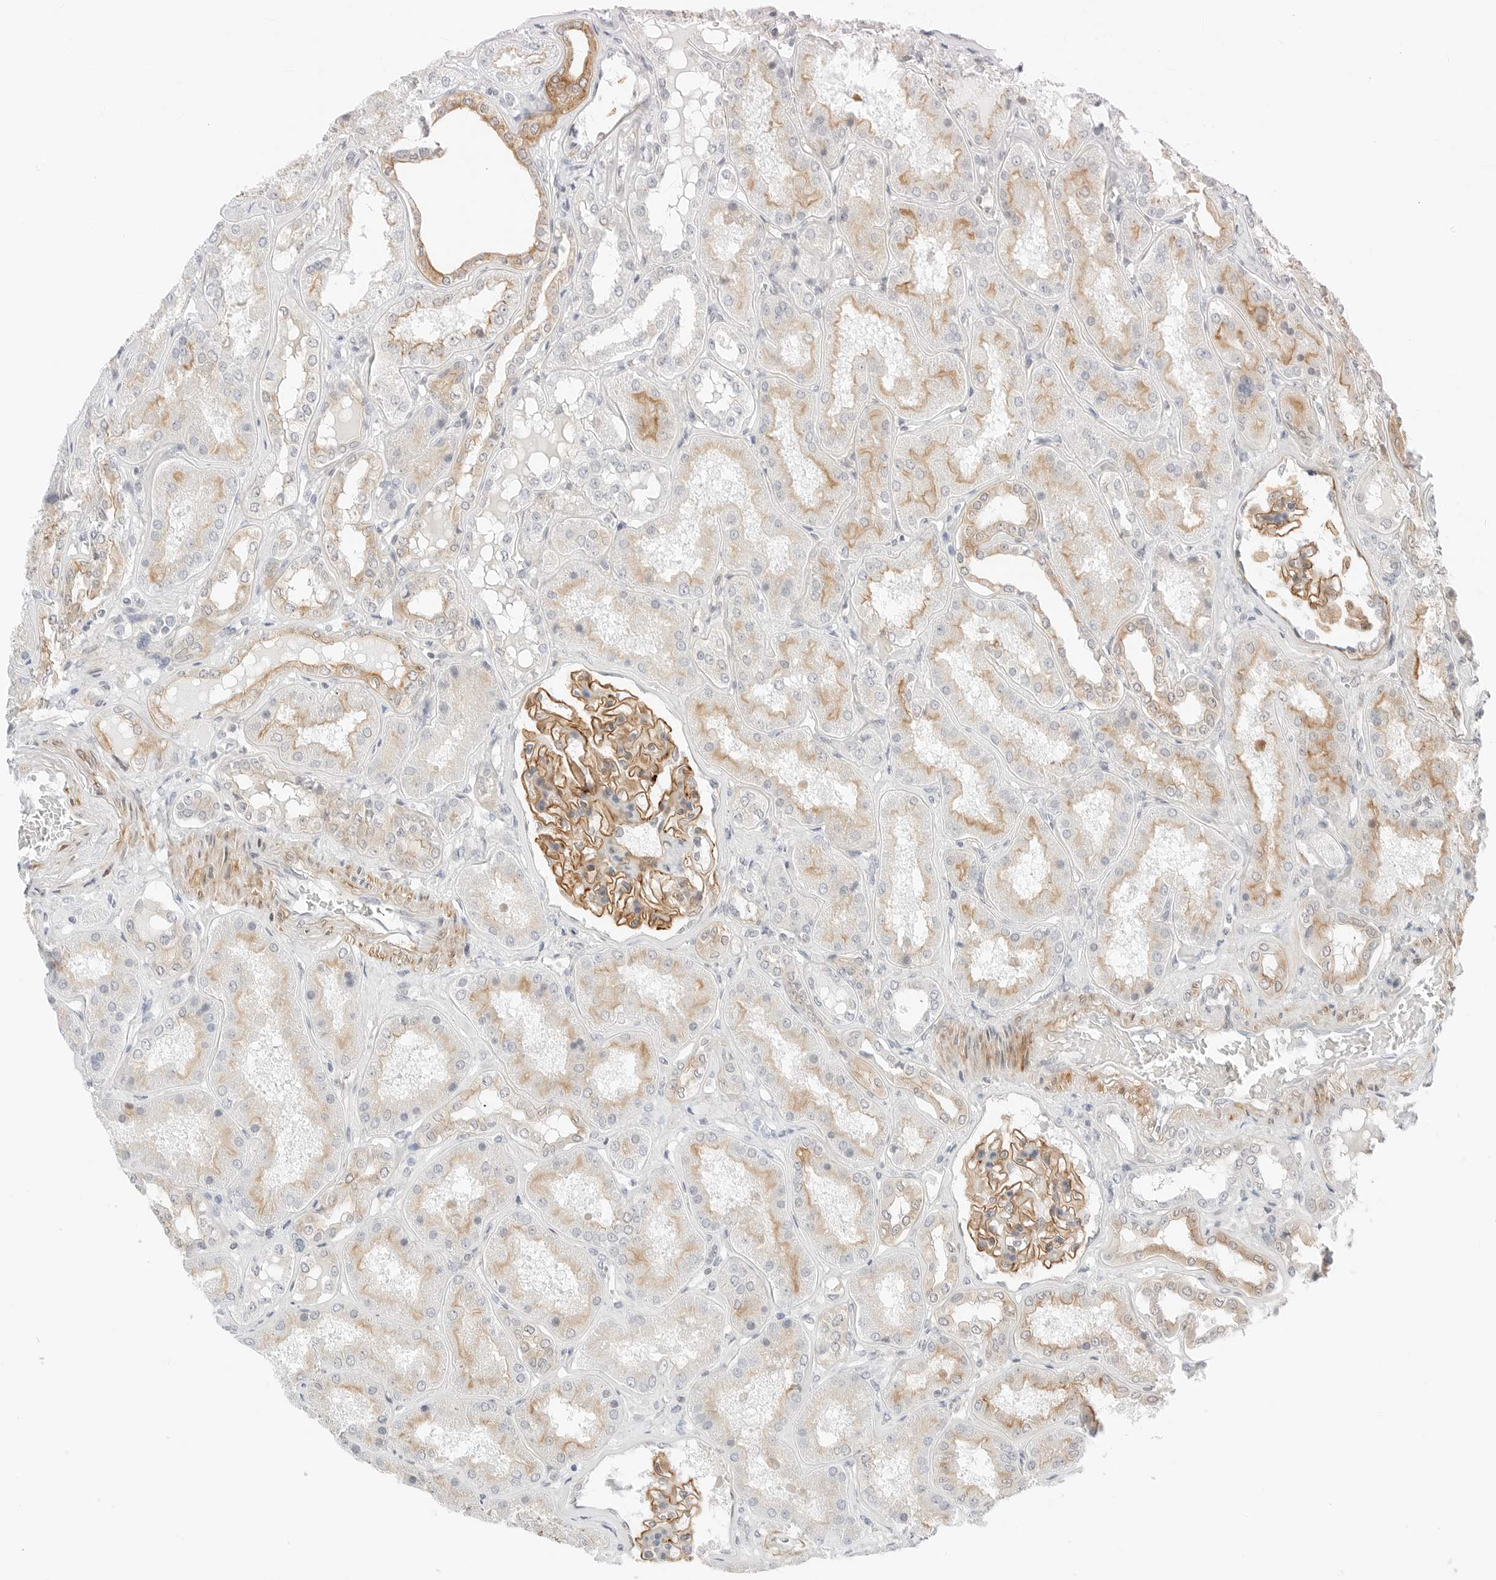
{"staining": {"intensity": "moderate", "quantity": ">75%", "location": "cytoplasmic/membranous"}, "tissue": "kidney", "cell_type": "Cells in glomeruli", "image_type": "normal", "snomed": [{"axis": "morphology", "description": "Normal tissue, NOS"}, {"axis": "topography", "description": "Kidney"}], "caption": "Protein staining of normal kidney displays moderate cytoplasmic/membranous staining in approximately >75% of cells in glomeruli.", "gene": "IQCC", "patient": {"sex": "female", "age": 56}}